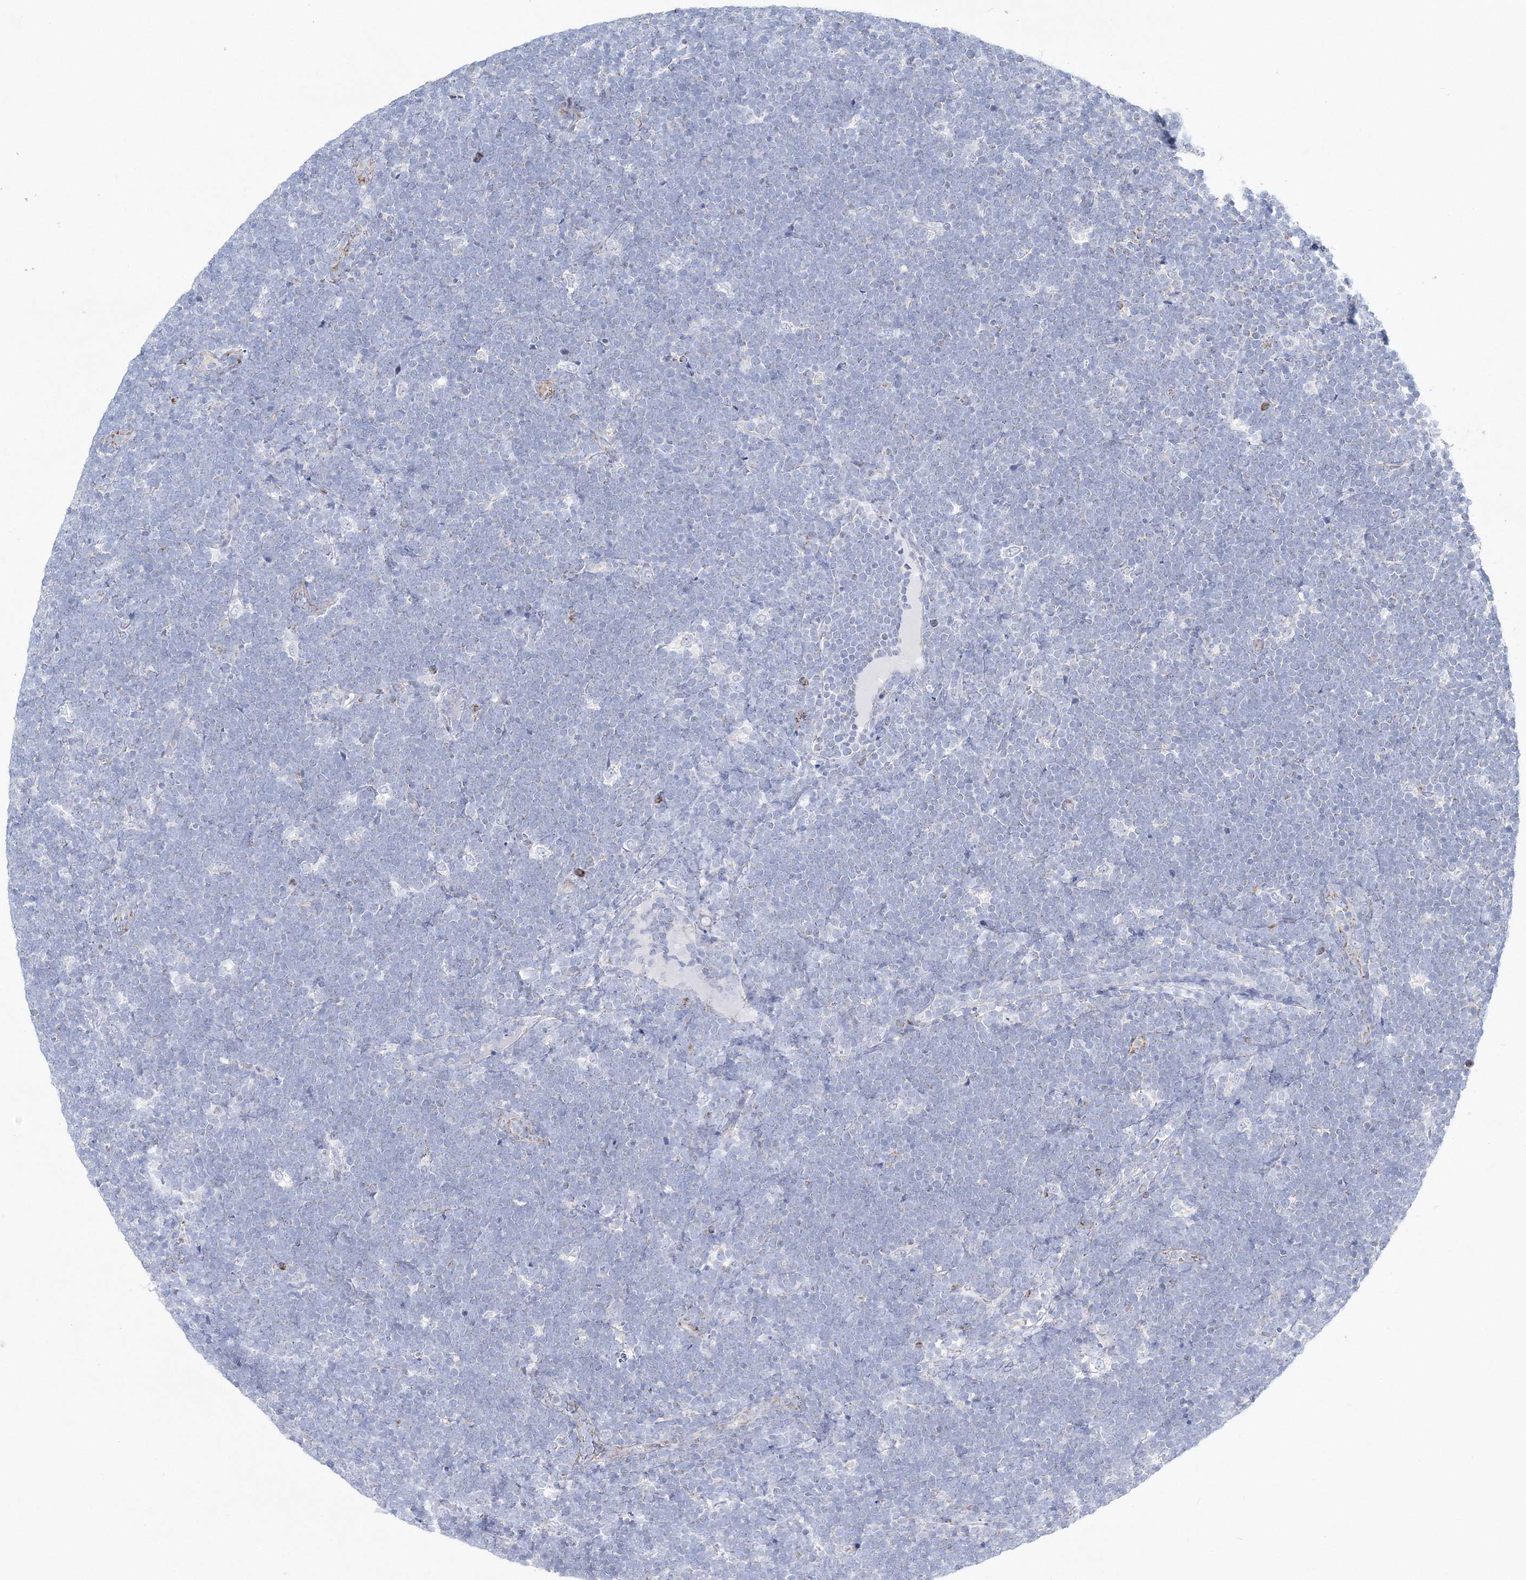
{"staining": {"intensity": "negative", "quantity": "none", "location": "none"}, "tissue": "lymphoma", "cell_type": "Tumor cells", "image_type": "cancer", "snomed": [{"axis": "morphology", "description": "Malignant lymphoma, non-Hodgkin's type, High grade"}, {"axis": "topography", "description": "Lymph node"}], "caption": "High-grade malignant lymphoma, non-Hodgkin's type stained for a protein using immunohistochemistry shows no positivity tumor cells.", "gene": "HIBCH", "patient": {"sex": "male", "age": 13}}